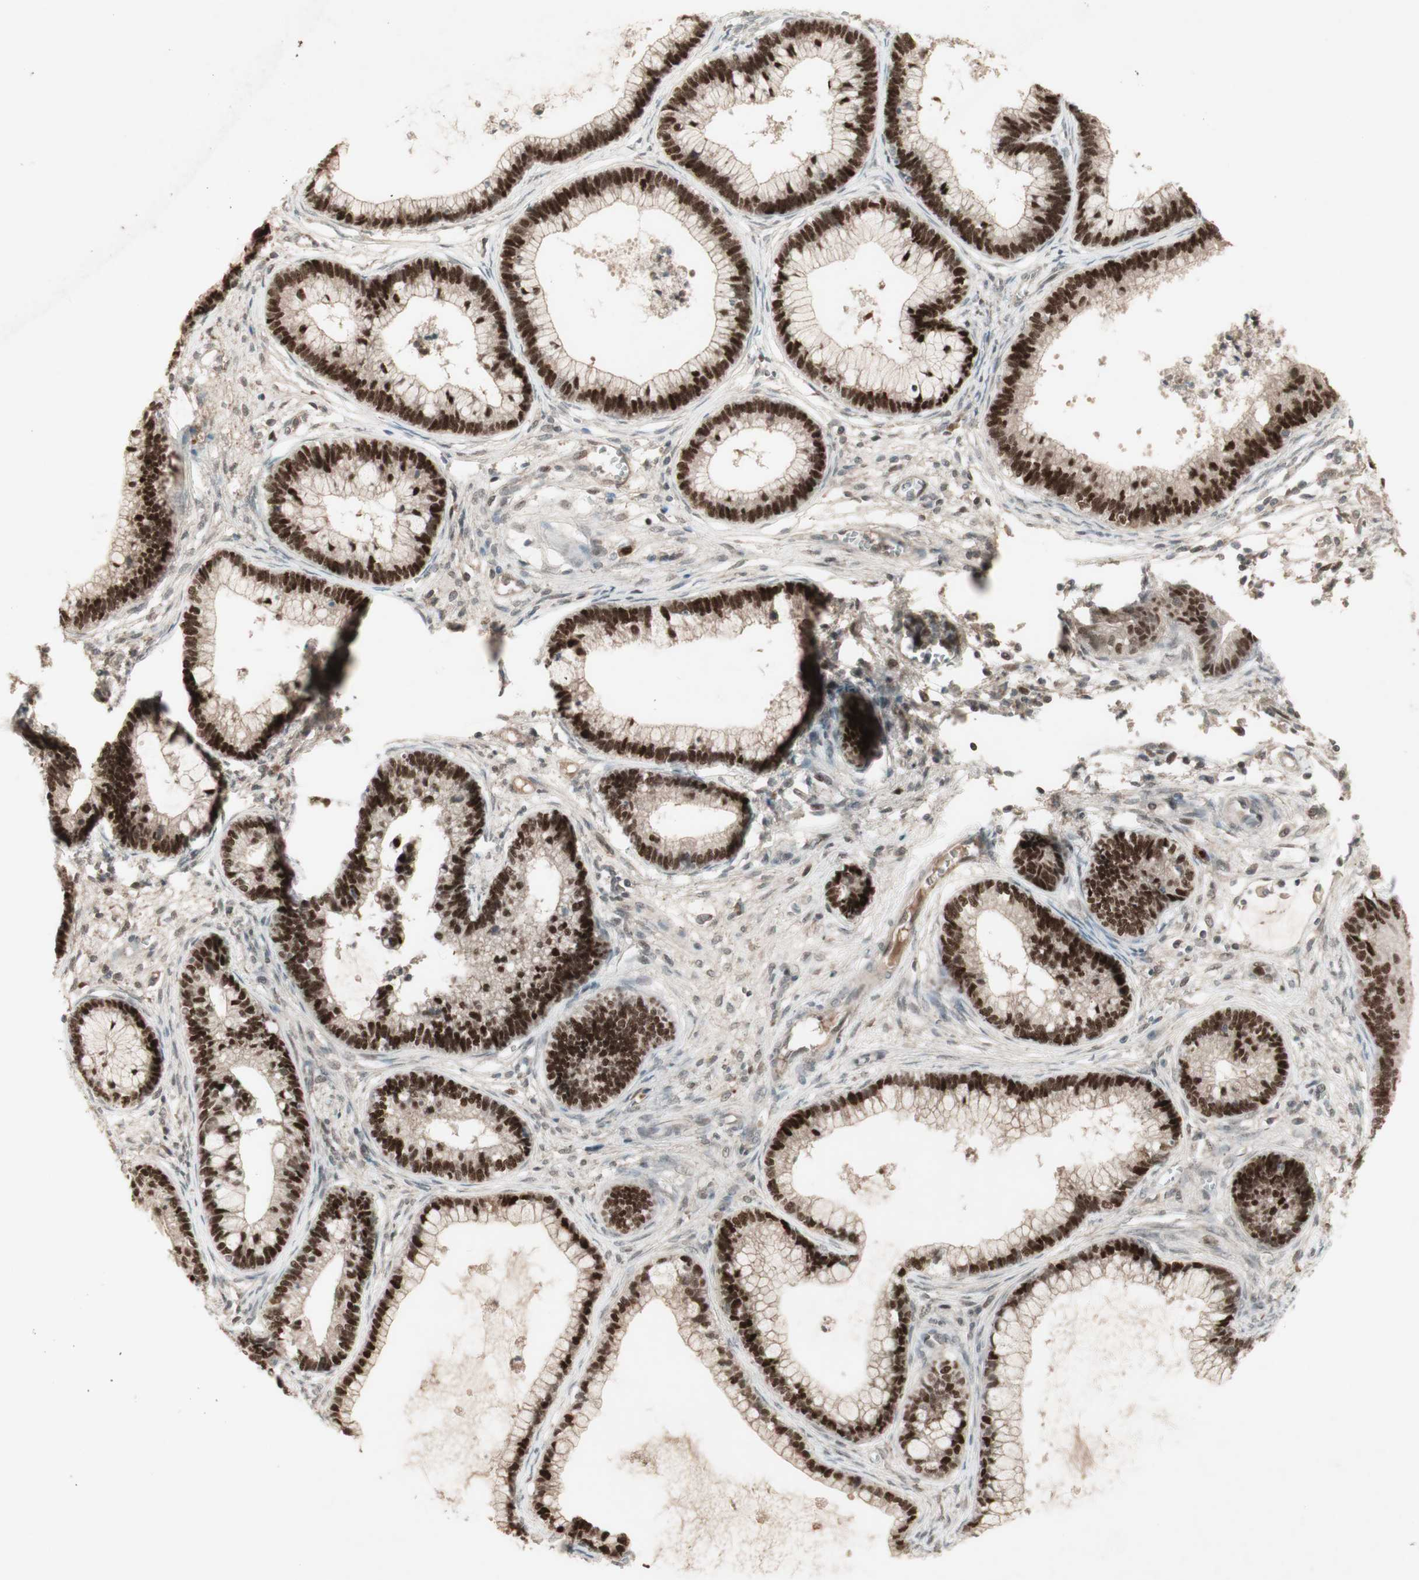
{"staining": {"intensity": "strong", "quantity": ">75%", "location": "nuclear"}, "tissue": "cervical cancer", "cell_type": "Tumor cells", "image_type": "cancer", "snomed": [{"axis": "morphology", "description": "Adenocarcinoma, NOS"}, {"axis": "topography", "description": "Cervix"}], "caption": "There is high levels of strong nuclear positivity in tumor cells of cervical cancer (adenocarcinoma), as demonstrated by immunohistochemical staining (brown color).", "gene": "MSH6", "patient": {"sex": "female", "age": 44}}